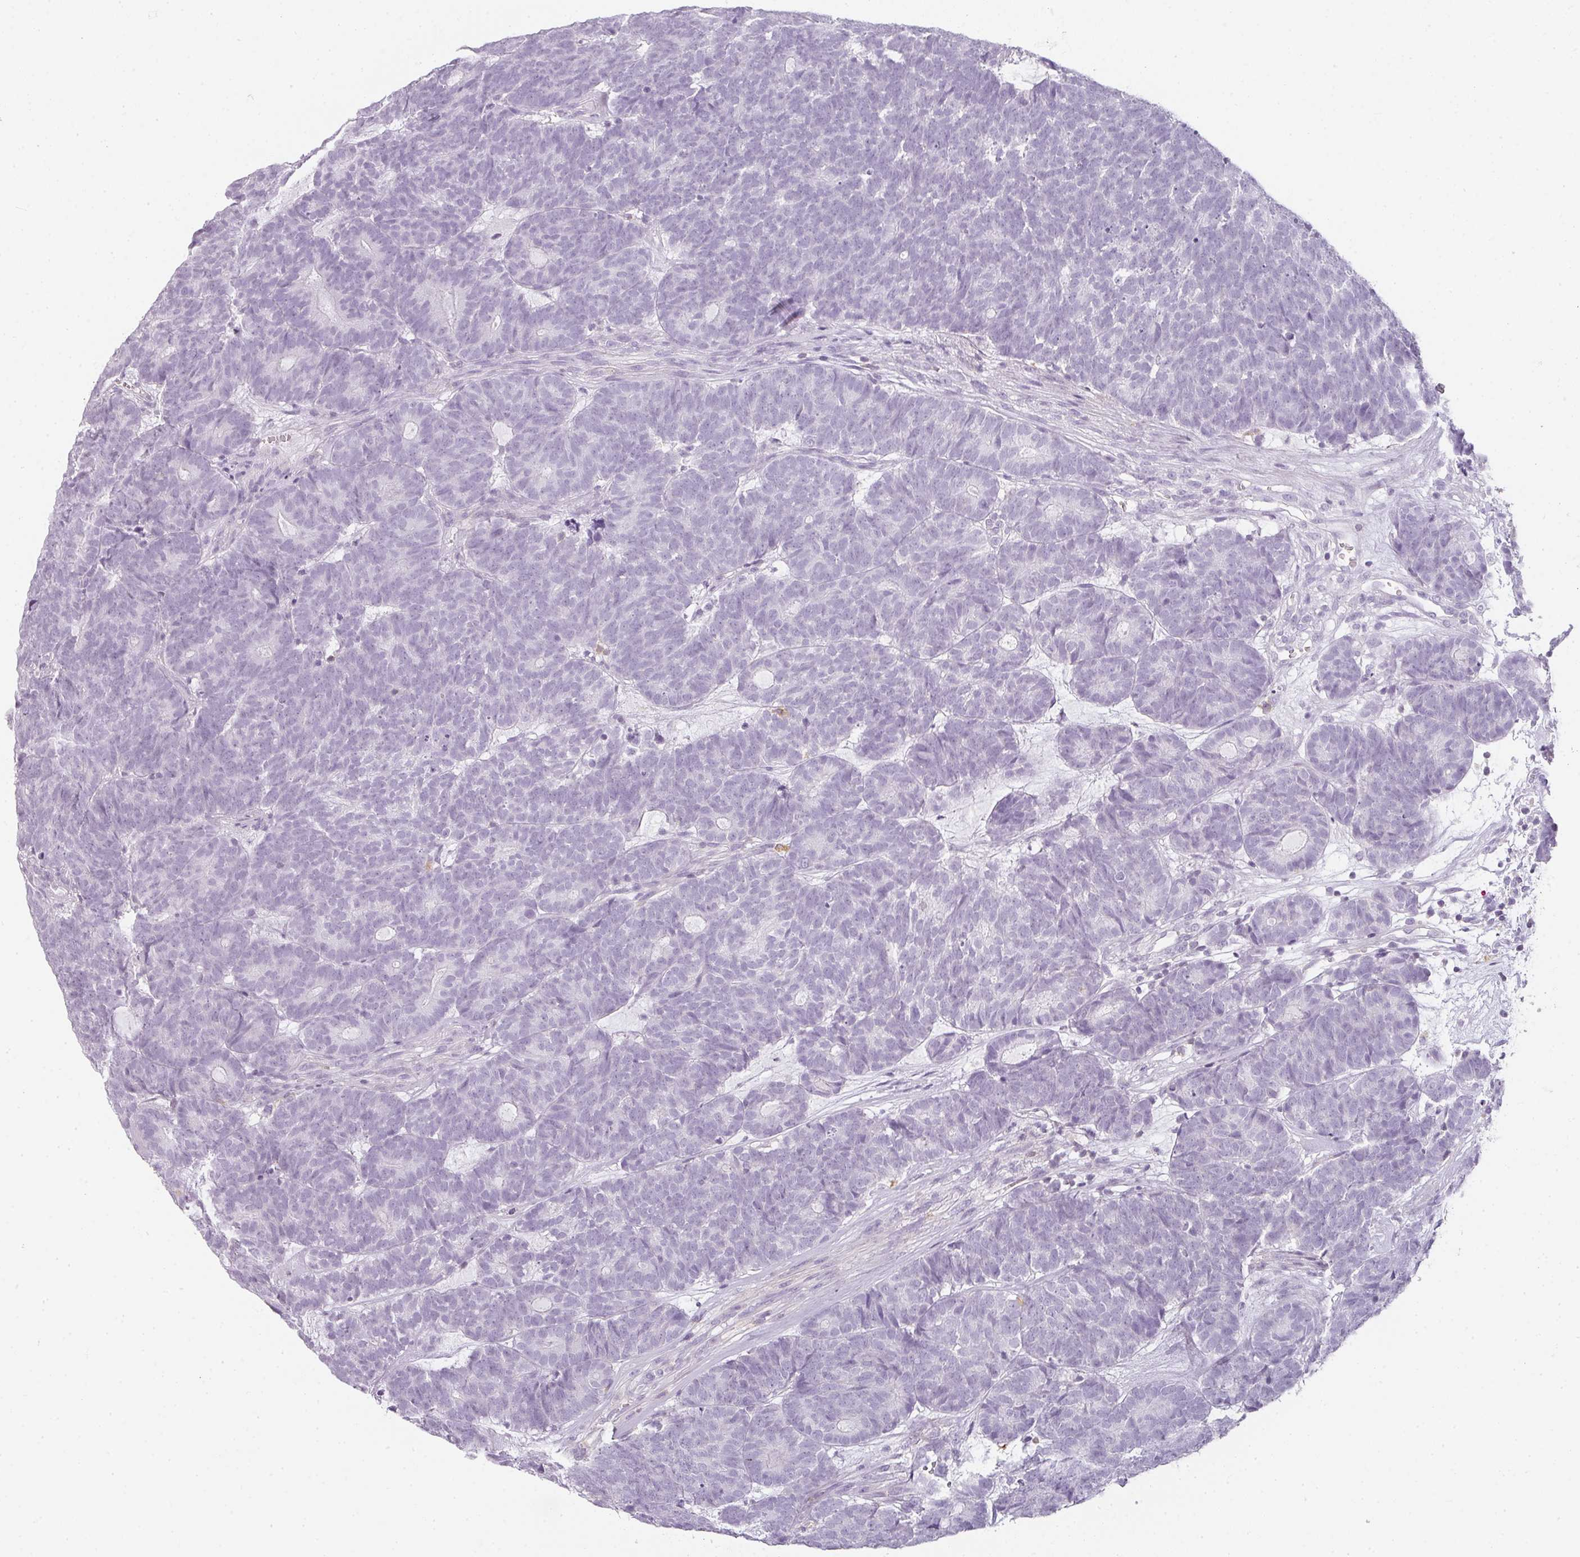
{"staining": {"intensity": "negative", "quantity": "none", "location": "none"}, "tissue": "head and neck cancer", "cell_type": "Tumor cells", "image_type": "cancer", "snomed": [{"axis": "morphology", "description": "Adenocarcinoma, NOS"}, {"axis": "topography", "description": "Head-Neck"}], "caption": "Human head and neck cancer (adenocarcinoma) stained for a protein using immunohistochemistry exhibits no staining in tumor cells.", "gene": "TMEM42", "patient": {"sex": "female", "age": 81}}